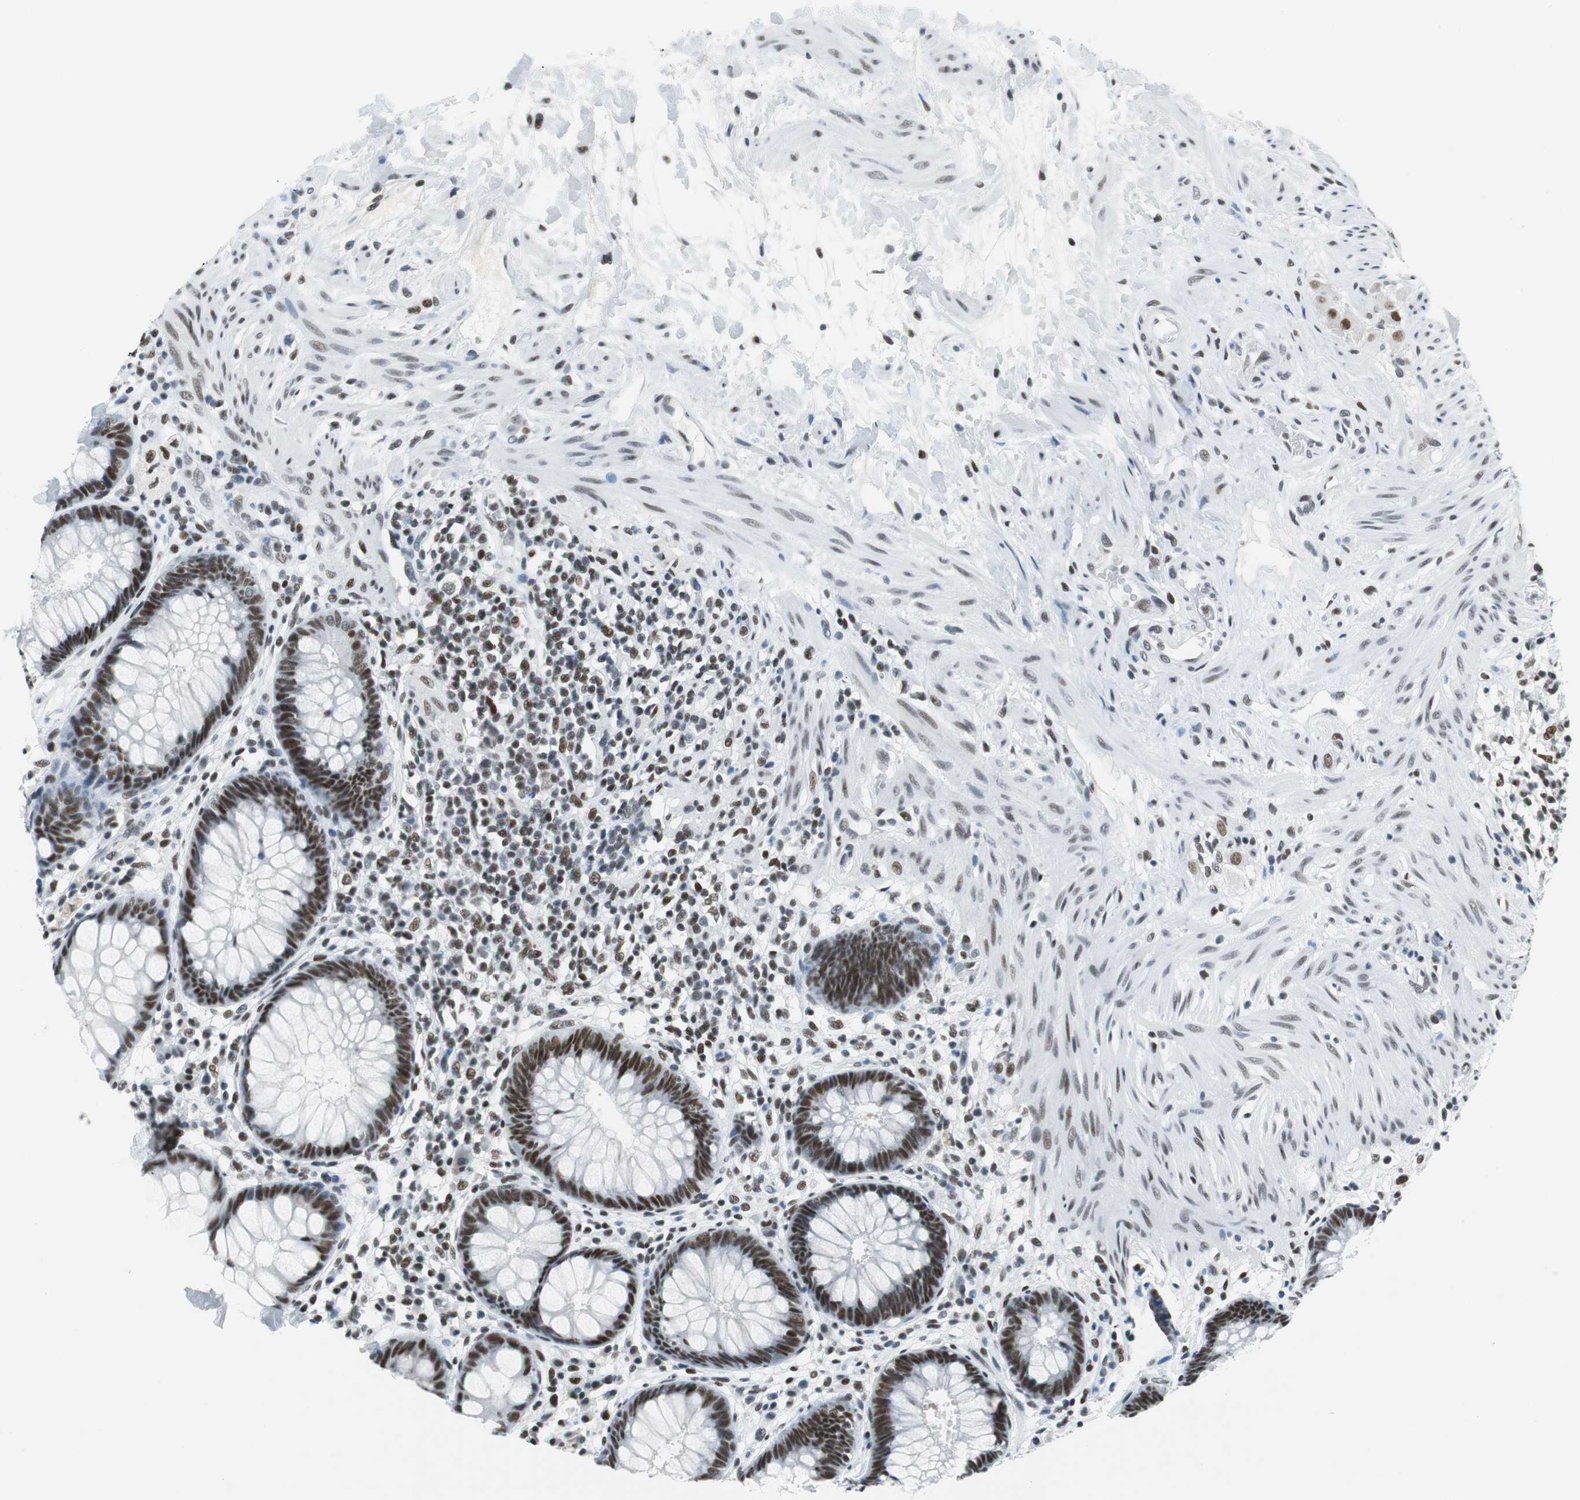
{"staining": {"intensity": "moderate", "quantity": ">75%", "location": "nuclear"}, "tissue": "rectum", "cell_type": "Glandular cells", "image_type": "normal", "snomed": [{"axis": "morphology", "description": "Normal tissue, NOS"}, {"axis": "topography", "description": "Rectum"}], "caption": "Glandular cells display moderate nuclear positivity in about >75% of cells in unremarkable rectum. (DAB IHC, brown staining for protein, blue staining for nuclei).", "gene": "HDAC3", "patient": {"sex": "female", "age": 46}}